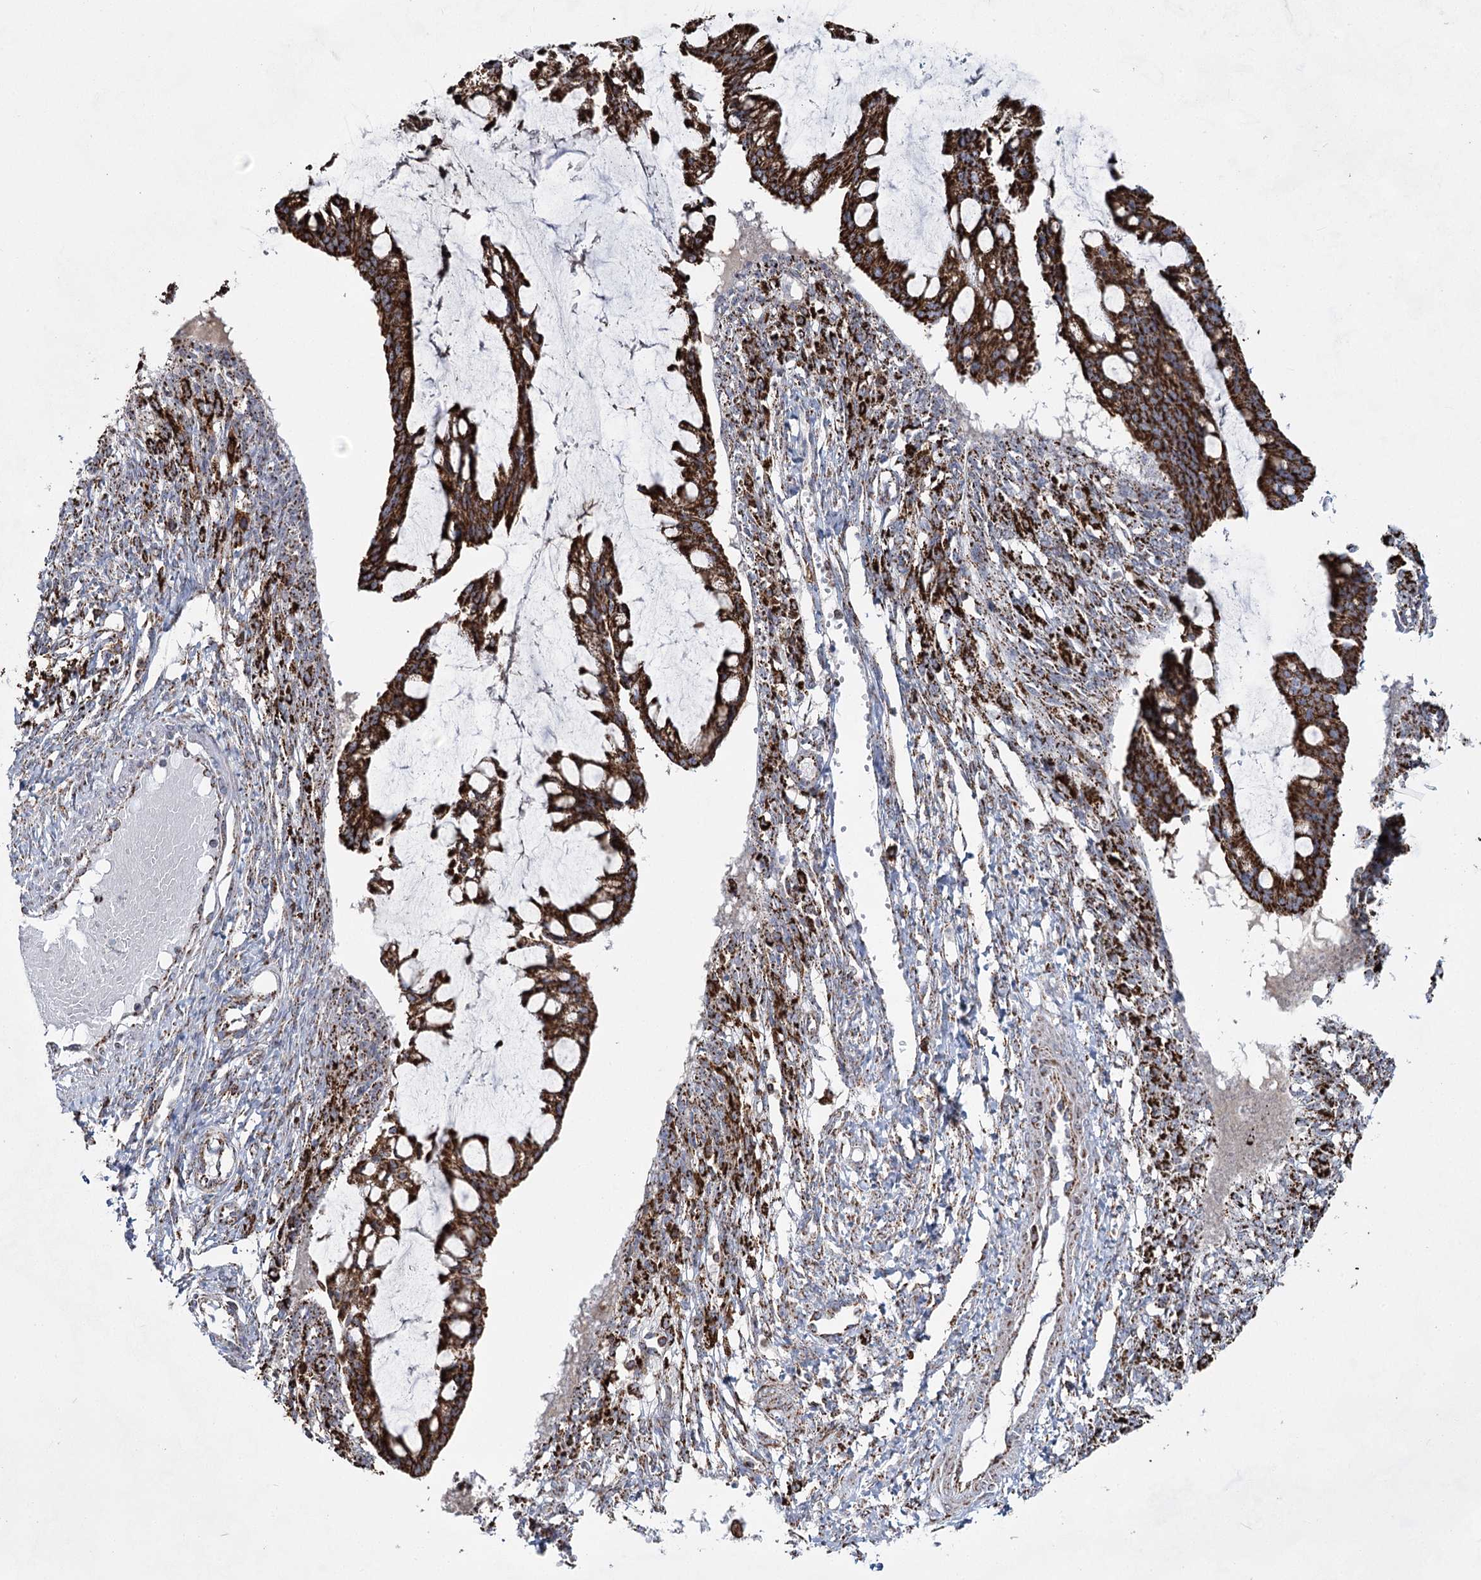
{"staining": {"intensity": "strong", "quantity": ">75%", "location": "cytoplasmic/membranous"}, "tissue": "ovarian cancer", "cell_type": "Tumor cells", "image_type": "cancer", "snomed": [{"axis": "morphology", "description": "Cystadenocarcinoma, mucinous, NOS"}, {"axis": "topography", "description": "Ovary"}], "caption": "Mucinous cystadenocarcinoma (ovarian) stained for a protein (brown) exhibits strong cytoplasmic/membranous positive expression in about >75% of tumor cells.", "gene": "CWF19L1", "patient": {"sex": "female", "age": 73}}